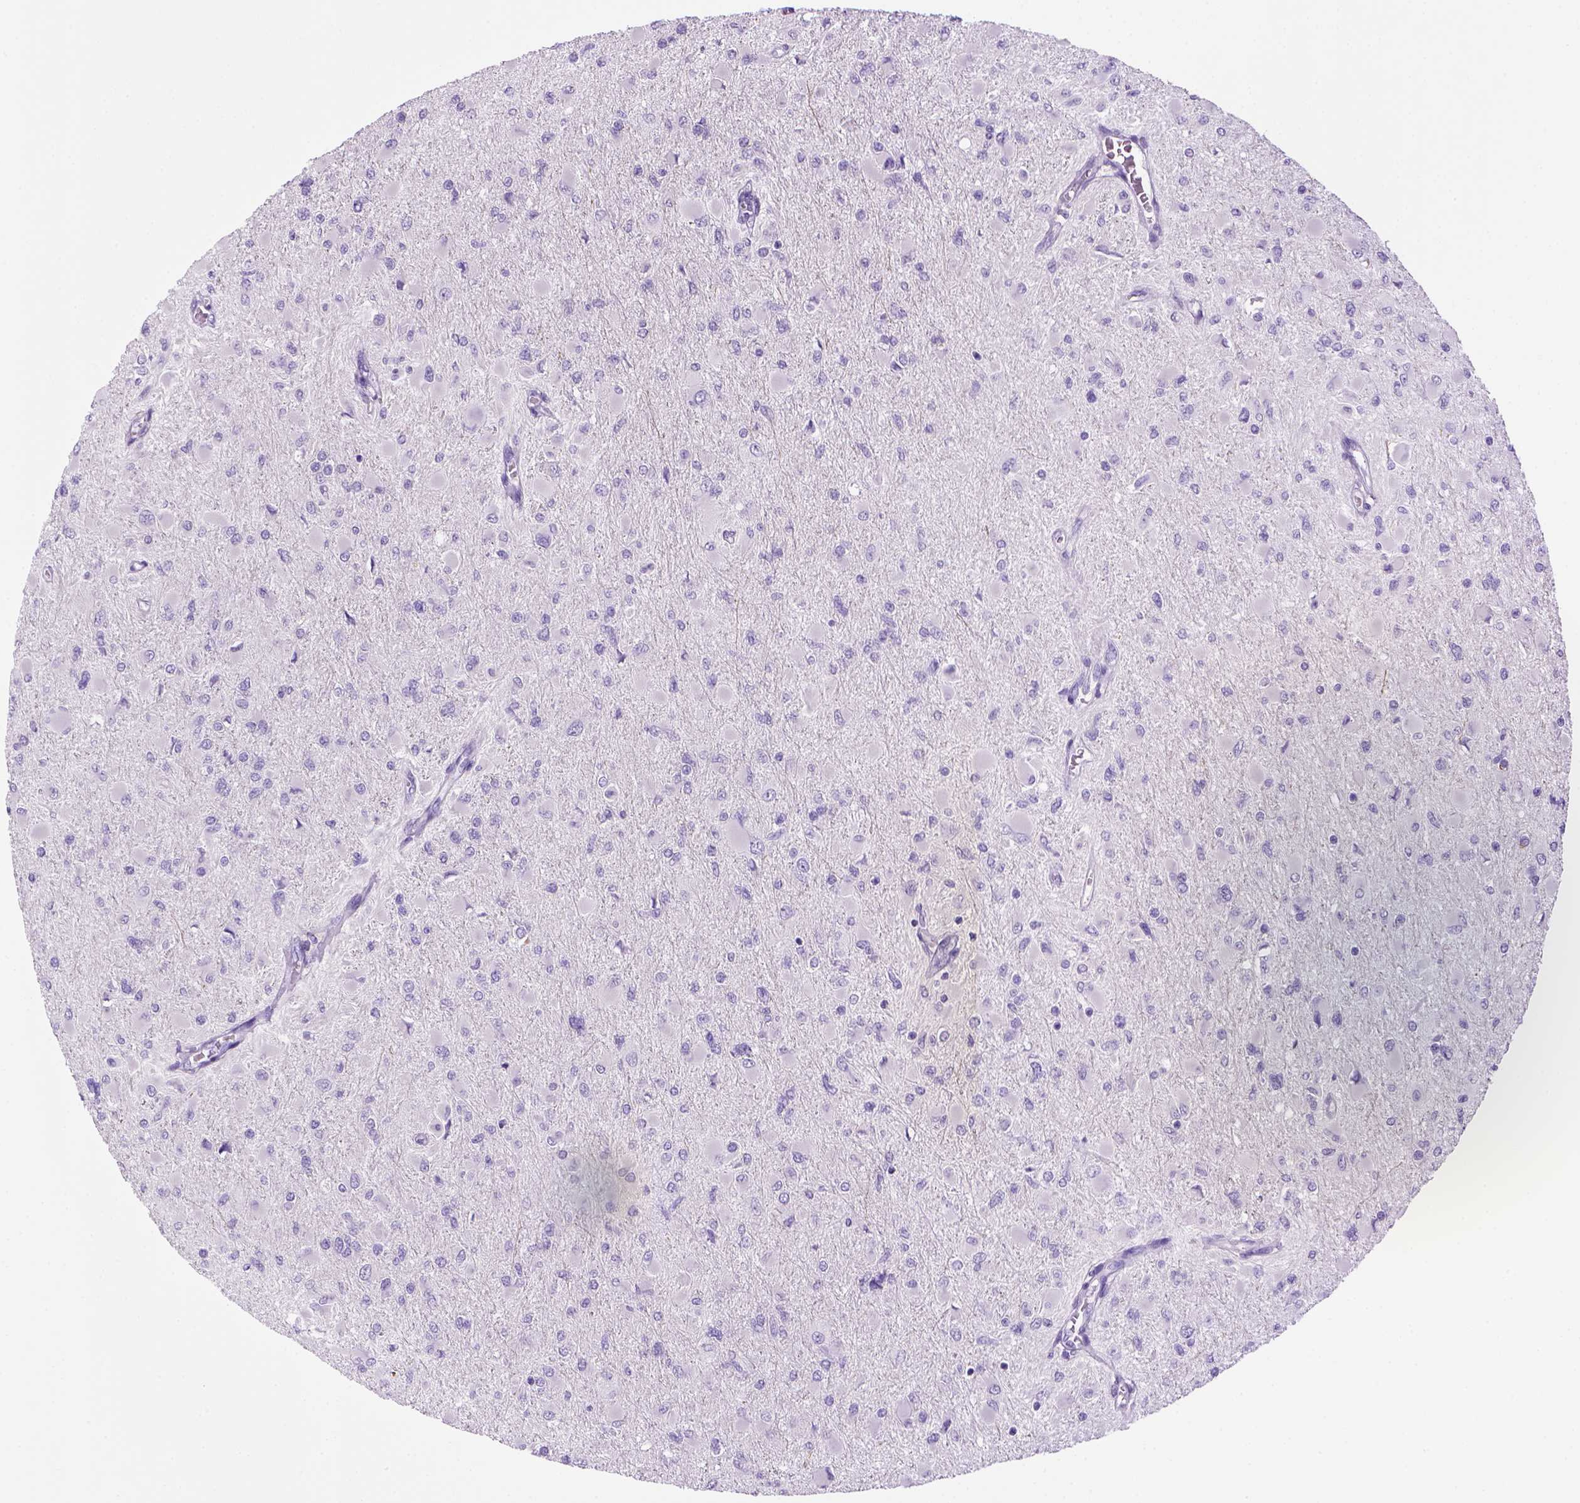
{"staining": {"intensity": "negative", "quantity": "none", "location": "none"}, "tissue": "glioma", "cell_type": "Tumor cells", "image_type": "cancer", "snomed": [{"axis": "morphology", "description": "Glioma, malignant, High grade"}, {"axis": "topography", "description": "Cerebral cortex"}], "caption": "Human glioma stained for a protein using IHC exhibits no expression in tumor cells.", "gene": "SGCG", "patient": {"sex": "female", "age": 36}}